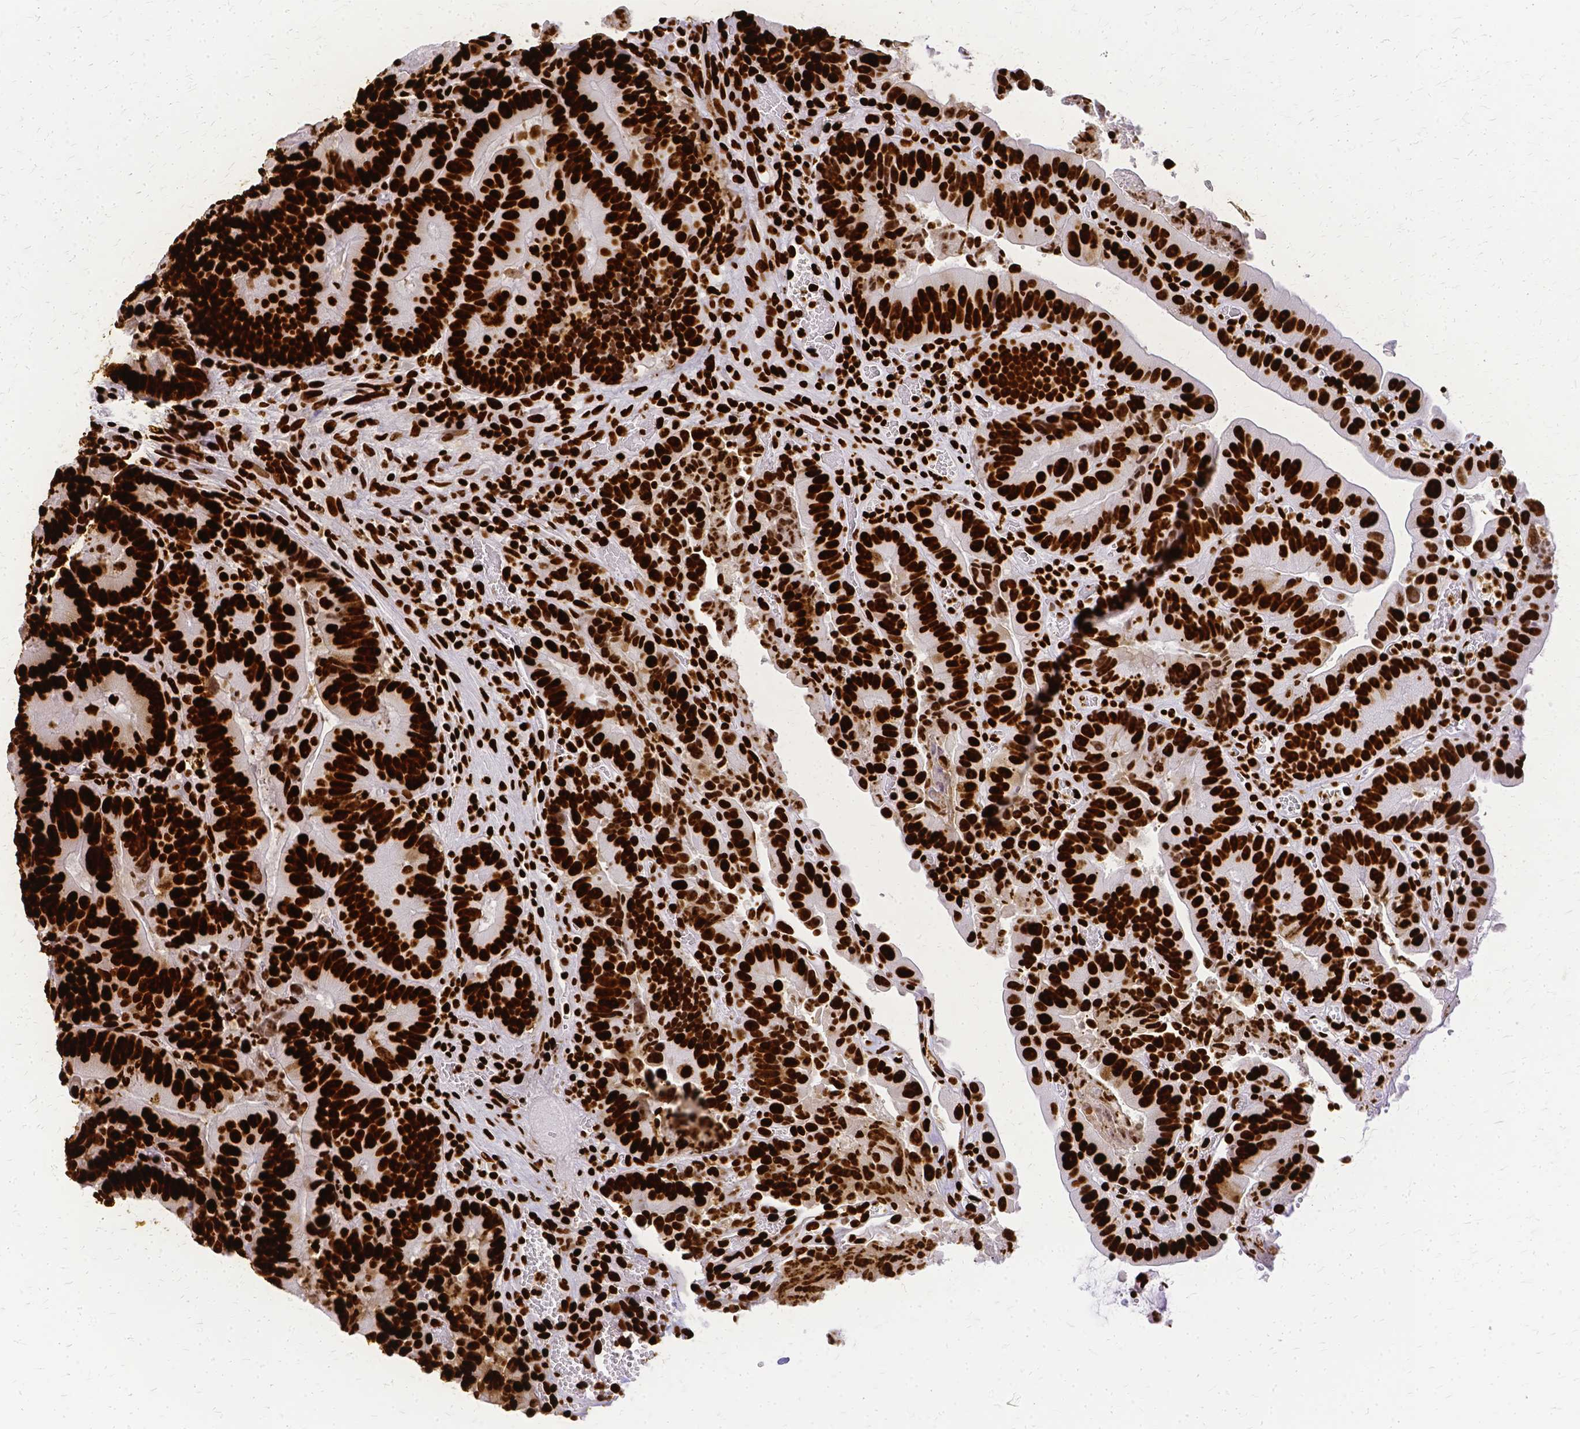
{"staining": {"intensity": "strong", "quantity": ">75%", "location": "nuclear"}, "tissue": "colorectal cancer", "cell_type": "Tumor cells", "image_type": "cancer", "snomed": [{"axis": "morphology", "description": "Adenocarcinoma, NOS"}, {"axis": "topography", "description": "Colon"}], "caption": "Adenocarcinoma (colorectal) stained with a protein marker exhibits strong staining in tumor cells.", "gene": "SFPQ", "patient": {"sex": "female", "age": 86}}